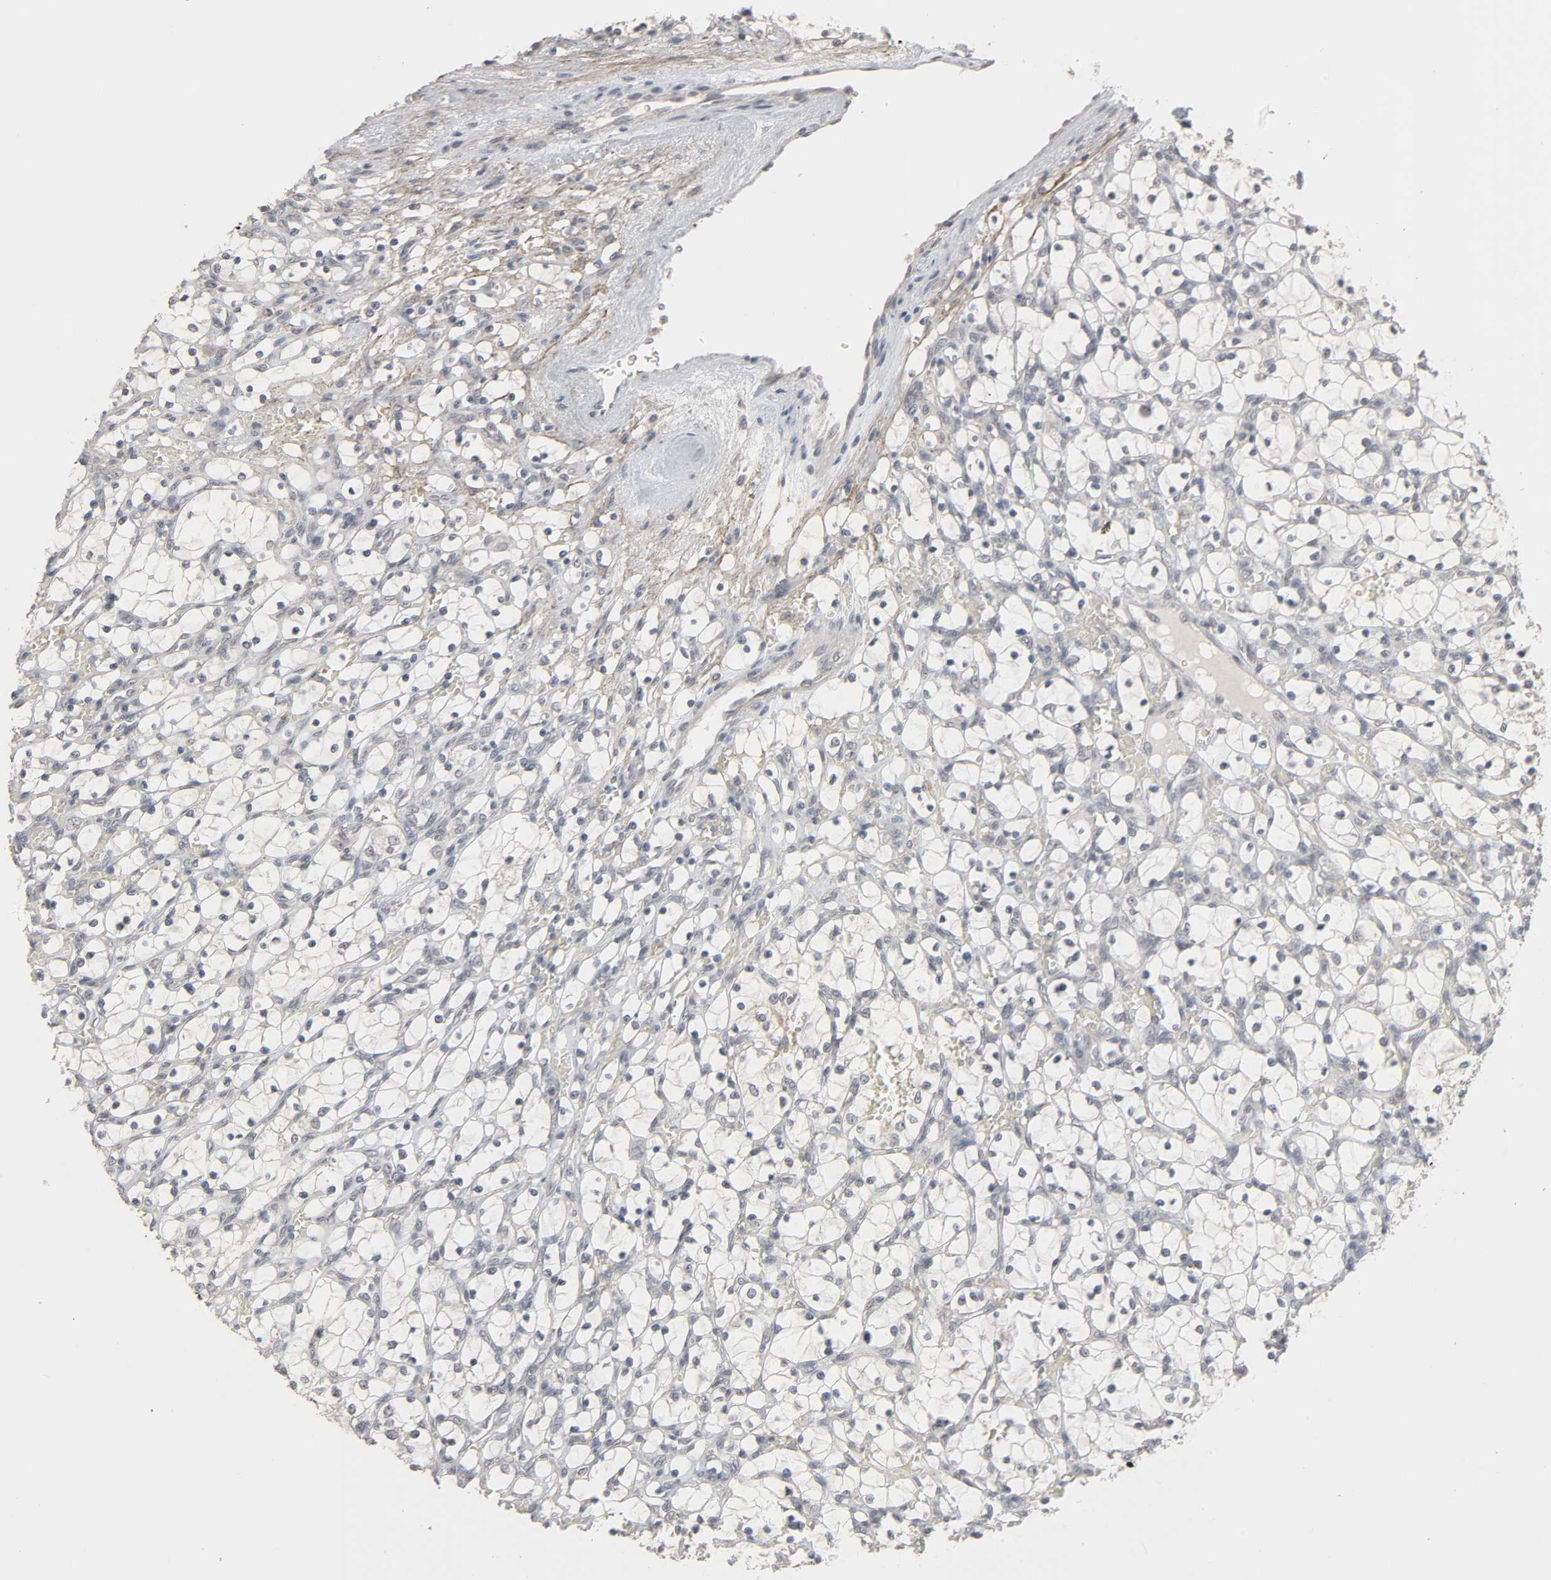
{"staining": {"intensity": "negative", "quantity": "none", "location": "none"}, "tissue": "renal cancer", "cell_type": "Tumor cells", "image_type": "cancer", "snomed": [{"axis": "morphology", "description": "Adenocarcinoma, NOS"}, {"axis": "topography", "description": "Kidney"}], "caption": "Tumor cells show no significant protein staining in renal adenocarcinoma.", "gene": "ZNF222", "patient": {"sex": "female", "age": 69}}